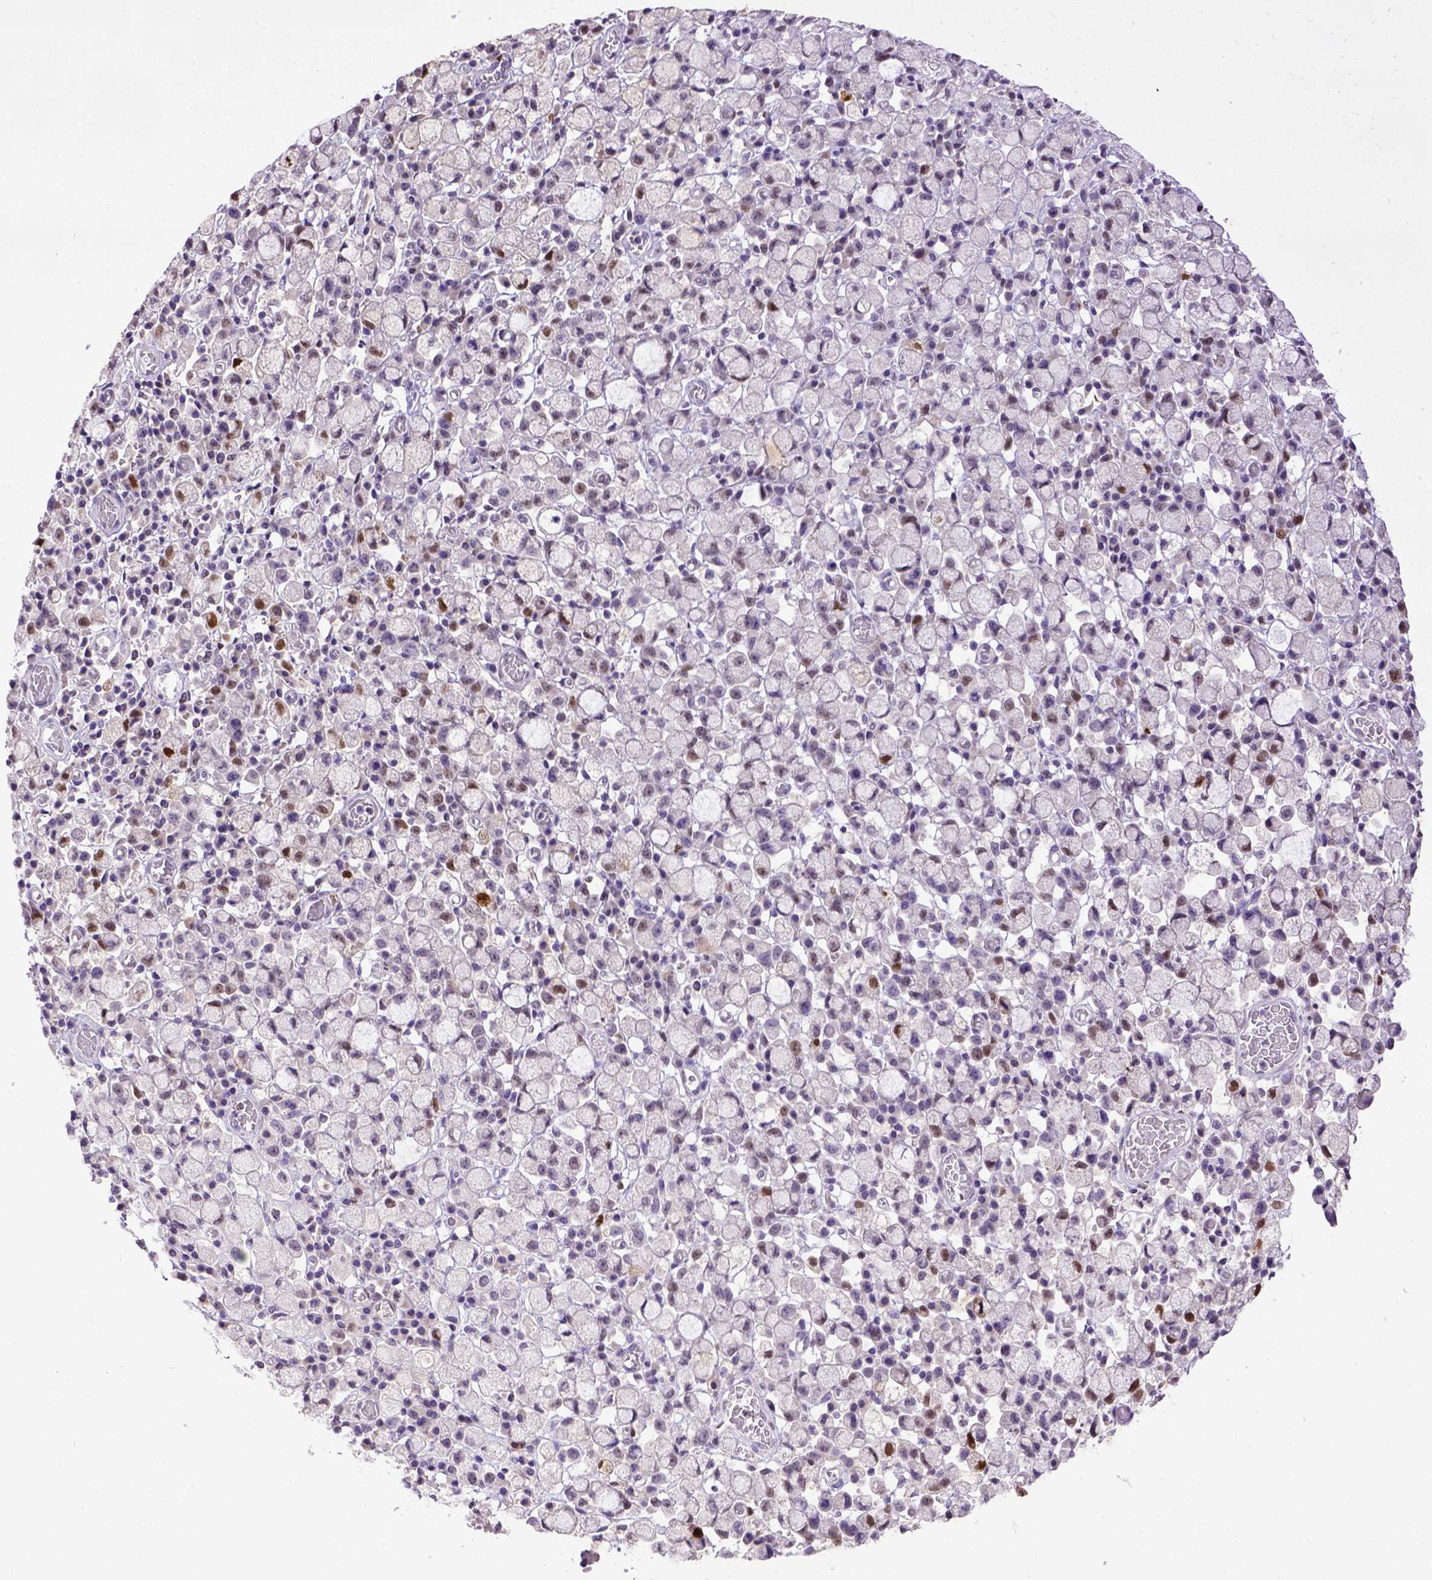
{"staining": {"intensity": "moderate", "quantity": "<25%", "location": "nuclear"}, "tissue": "stomach cancer", "cell_type": "Tumor cells", "image_type": "cancer", "snomed": [{"axis": "morphology", "description": "Adenocarcinoma, NOS"}, {"axis": "topography", "description": "Stomach"}], "caption": "This is an image of immunohistochemistry staining of stomach cancer, which shows moderate expression in the nuclear of tumor cells.", "gene": "CDKN1A", "patient": {"sex": "male", "age": 58}}